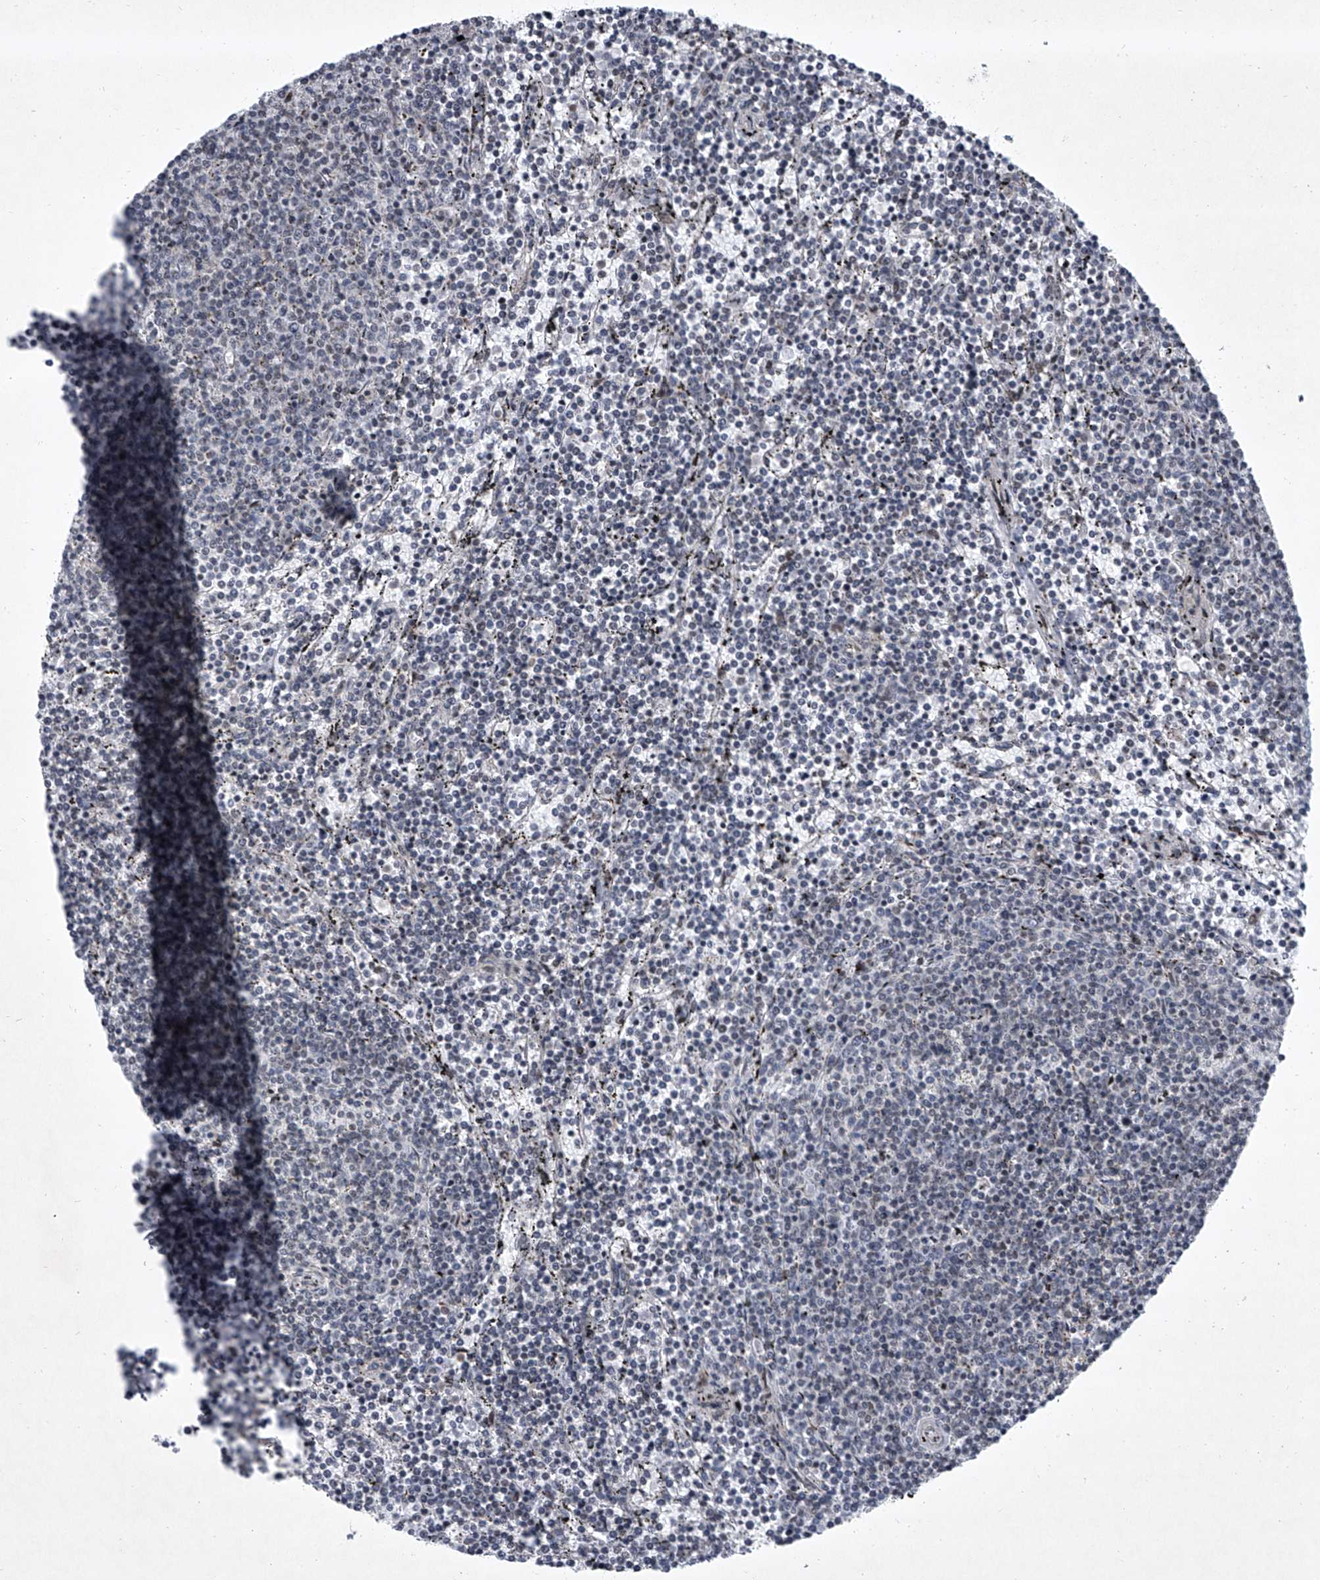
{"staining": {"intensity": "negative", "quantity": "none", "location": "none"}, "tissue": "lymphoma", "cell_type": "Tumor cells", "image_type": "cancer", "snomed": [{"axis": "morphology", "description": "Malignant lymphoma, non-Hodgkin's type, Low grade"}, {"axis": "topography", "description": "Spleen"}], "caption": "IHC of human lymphoma shows no expression in tumor cells.", "gene": "MLLT1", "patient": {"sex": "female", "age": 50}}